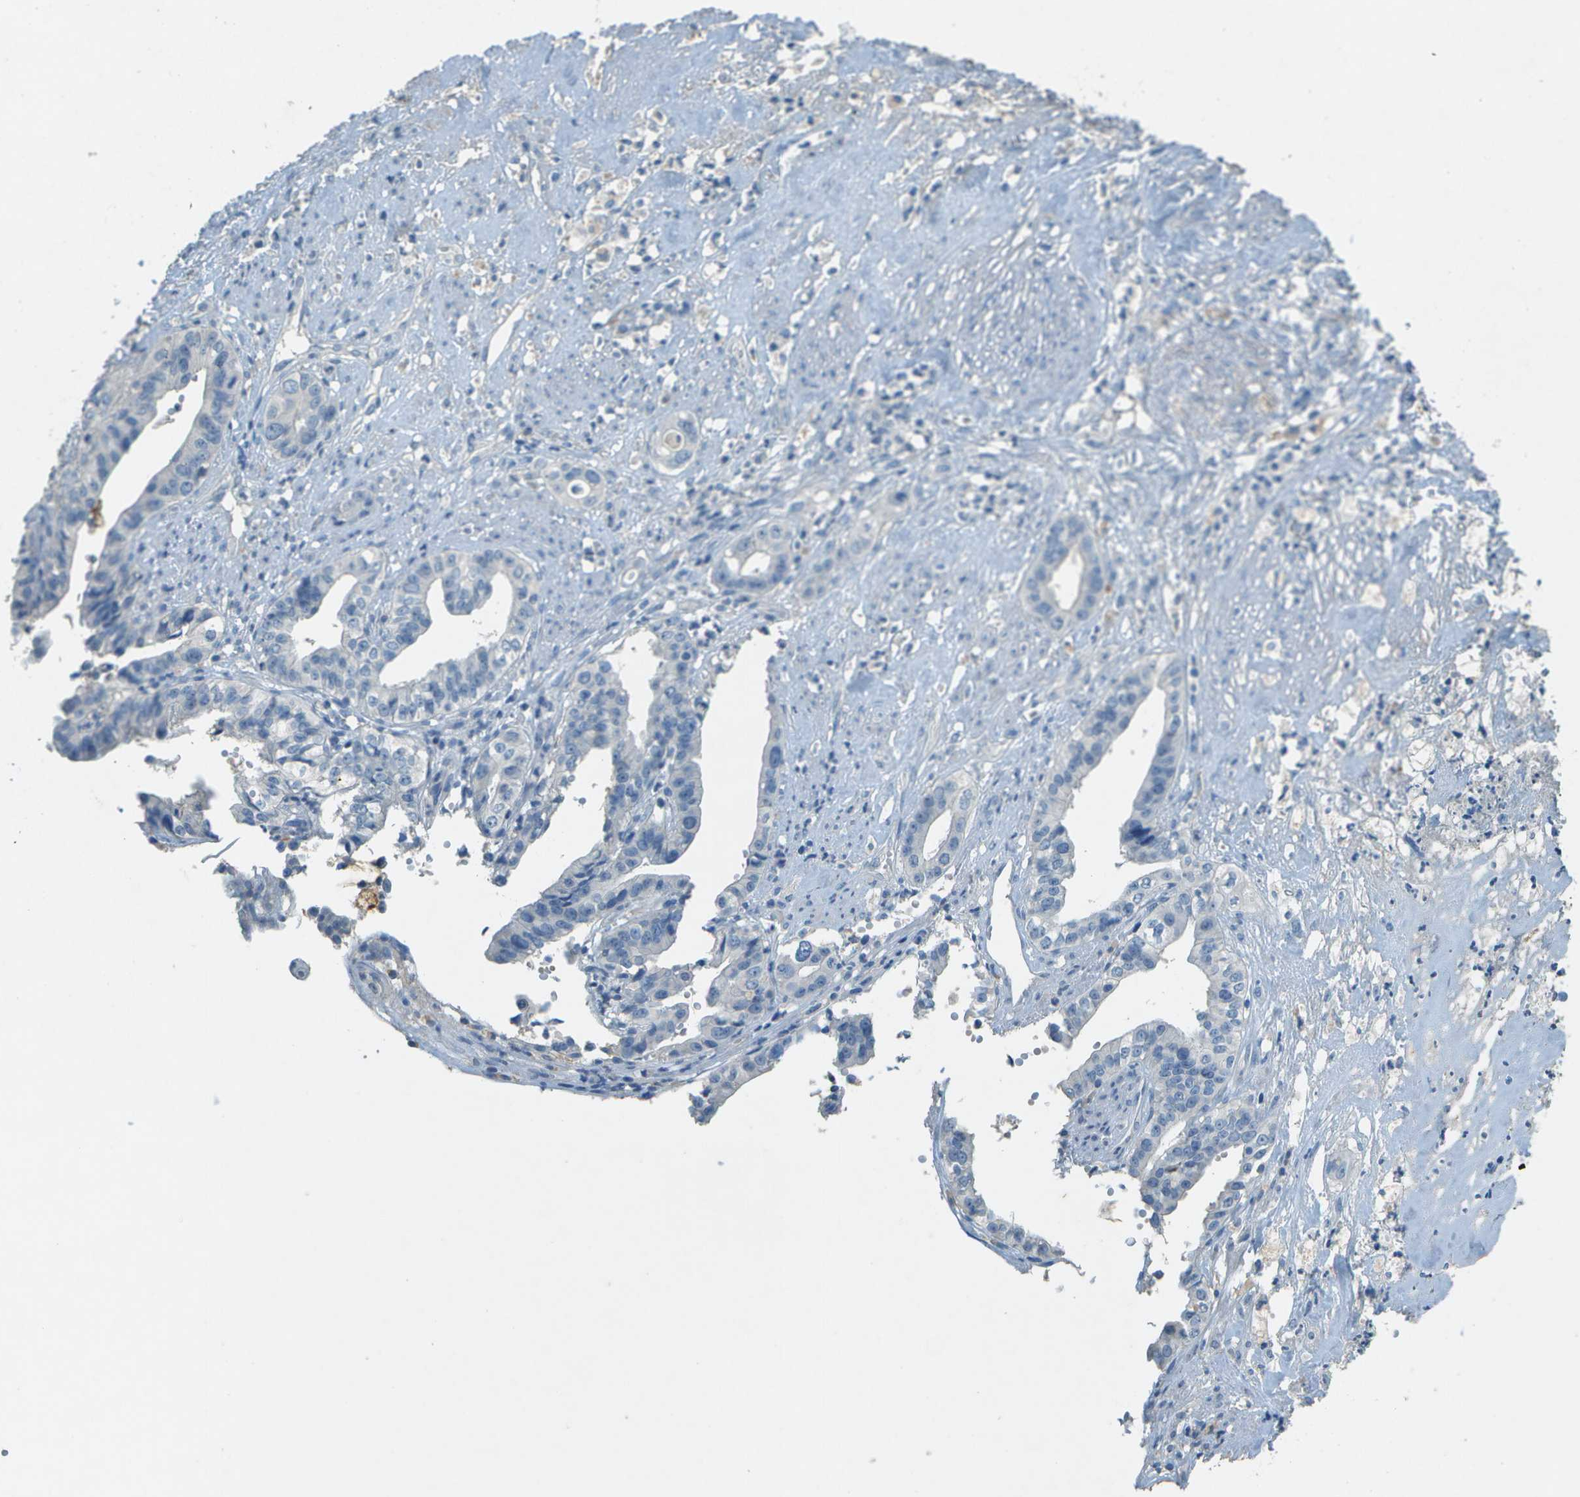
{"staining": {"intensity": "negative", "quantity": "none", "location": "none"}, "tissue": "liver cancer", "cell_type": "Tumor cells", "image_type": "cancer", "snomed": [{"axis": "morphology", "description": "Cholangiocarcinoma"}, {"axis": "topography", "description": "Liver"}], "caption": "High power microscopy micrograph of an immunohistochemistry (IHC) image of cholangiocarcinoma (liver), revealing no significant staining in tumor cells.", "gene": "LGI2", "patient": {"sex": "female", "age": 61}}